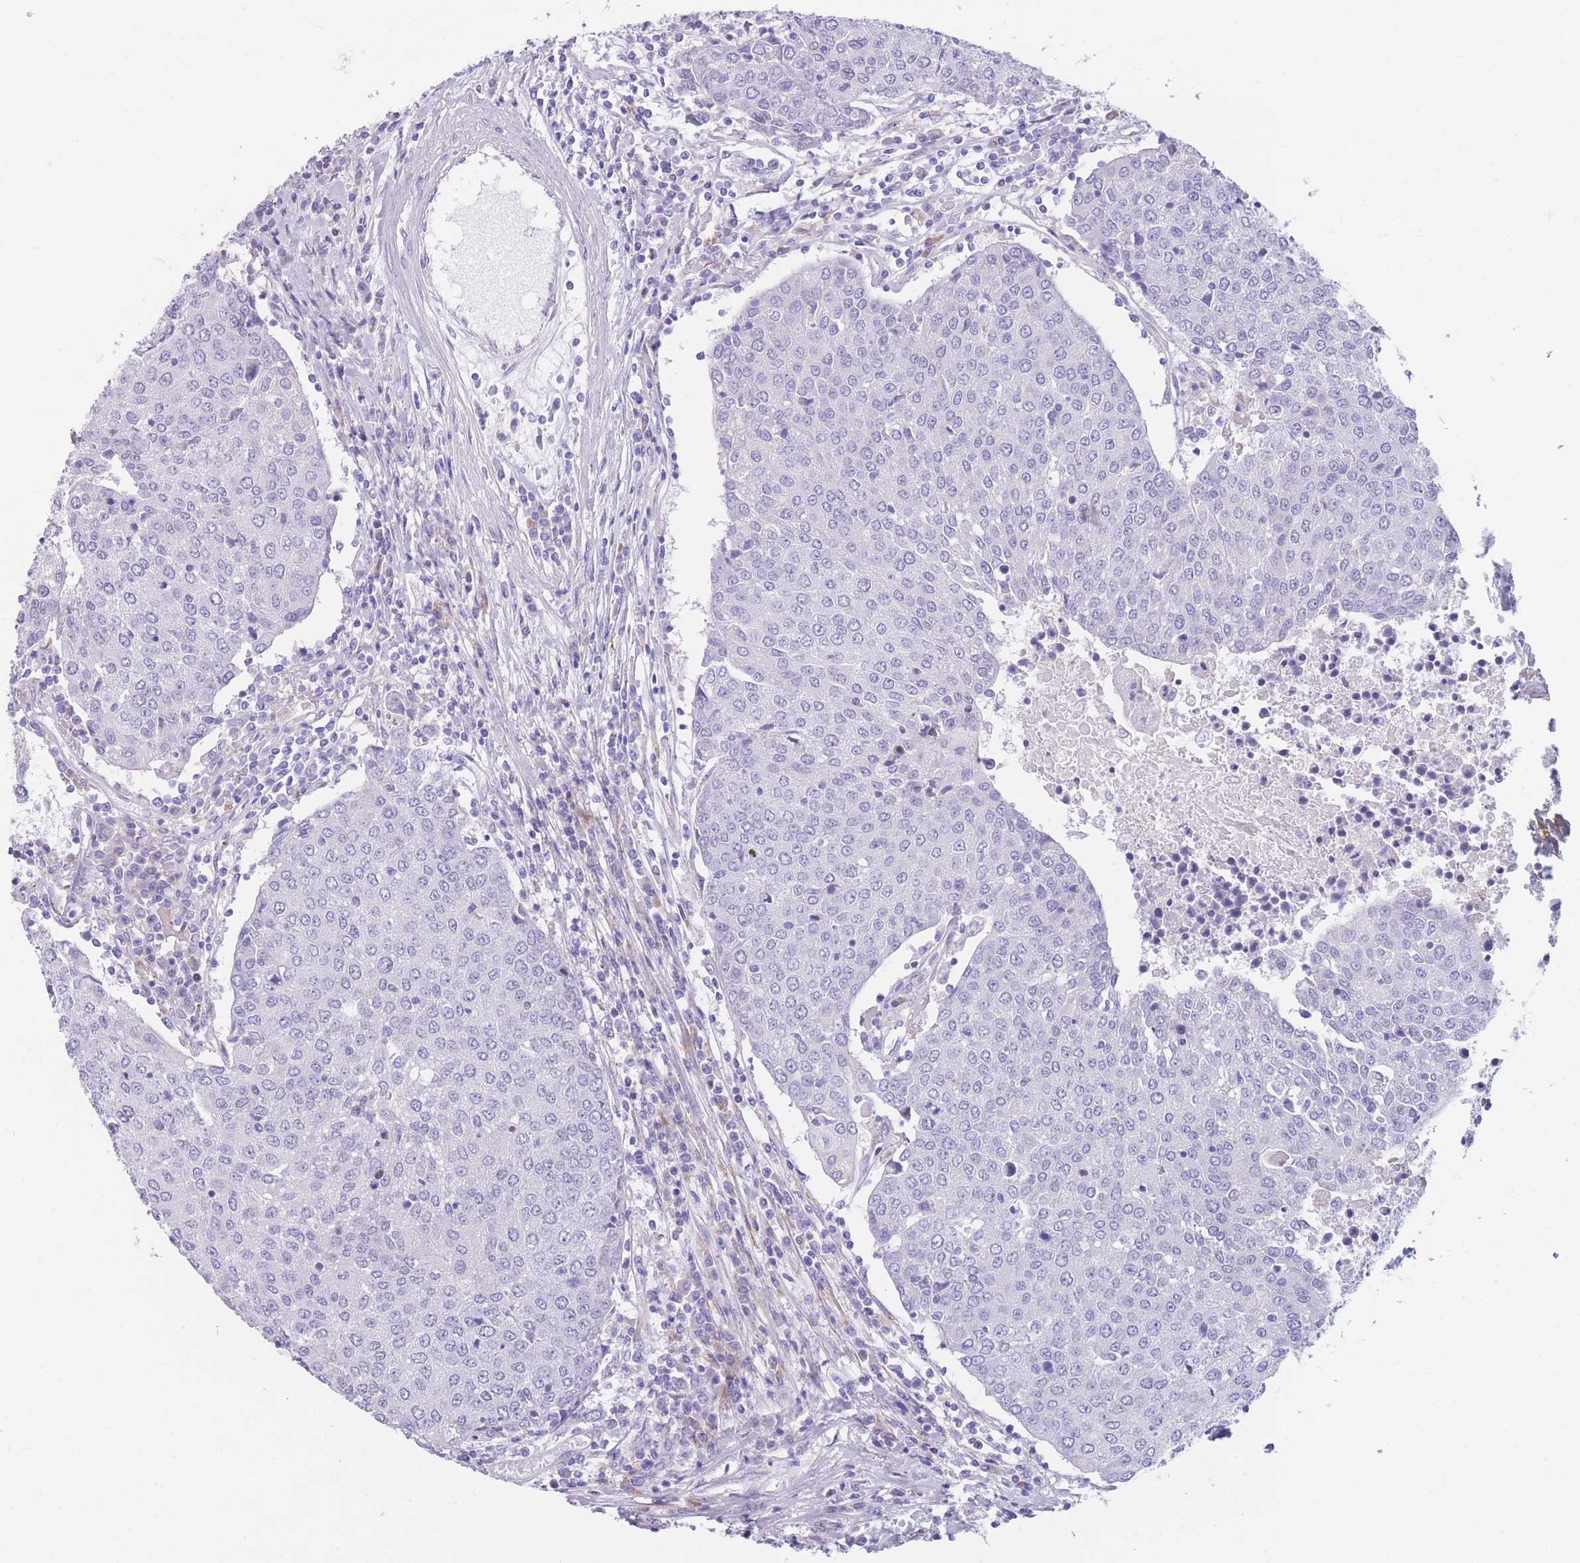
{"staining": {"intensity": "negative", "quantity": "none", "location": "none"}, "tissue": "urothelial cancer", "cell_type": "Tumor cells", "image_type": "cancer", "snomed": [{"axis": "morphology", "description": "Urothelial carcinoma, High grade"}, {"axis": "topography", "description": "Urinary bladder"}], "caption": "Tumor cells are negative for brown protein staining in urothelial cancer.", "gene": "COL27A1", "patient": {"sex": "female", "age": 85}}